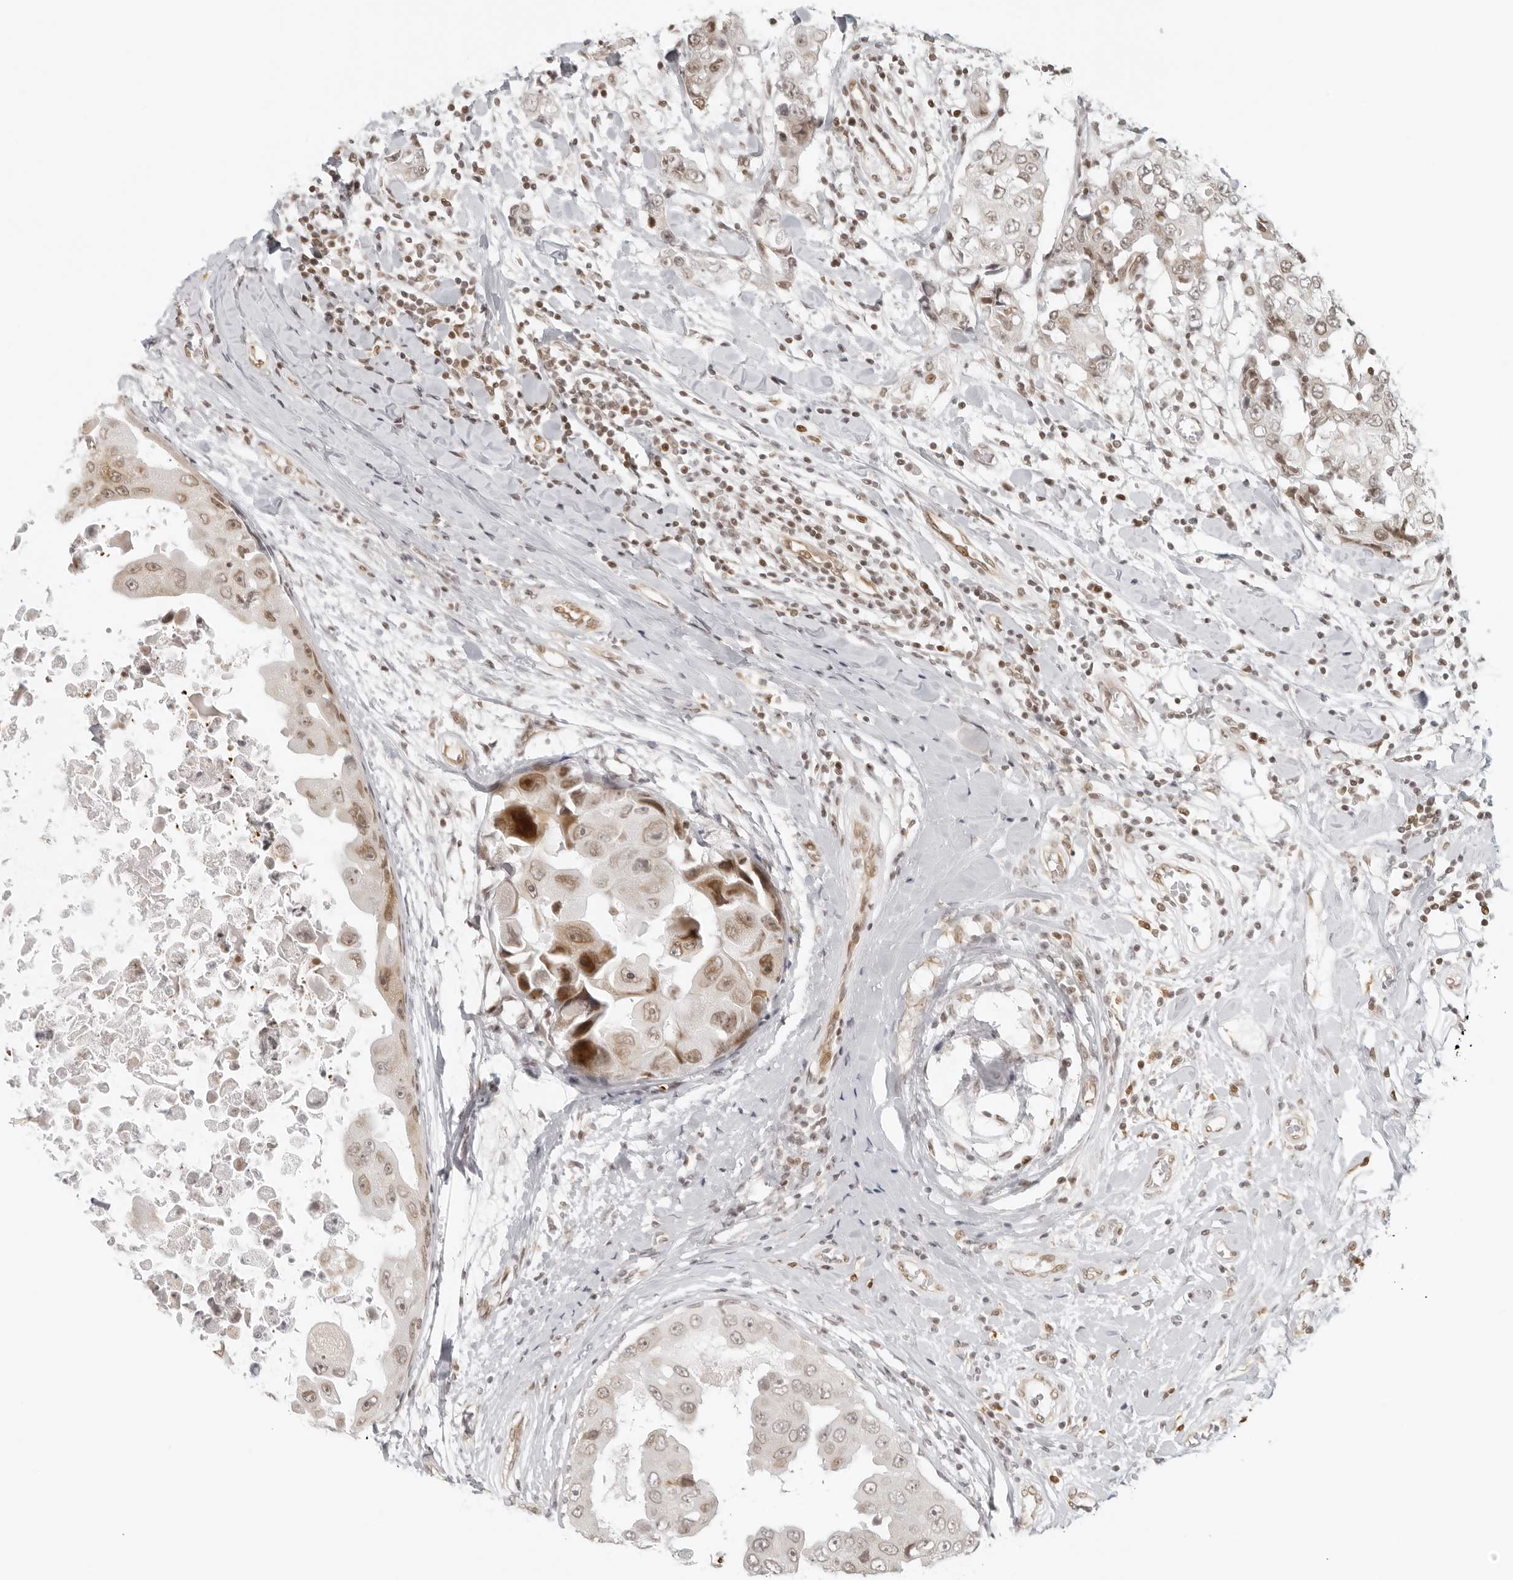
{"staining": {"intensity": "weak", "quantity": ">75%", "location": "nuclear"}, "tissue": "breast cancer", "cell_type": "Tumor cells", "image_type": "cancer", "snomed": [{"axis": "morphology", "description": "Duct carcinoma"}, {"axis": "topography", "description": "Breast"}], "caption": "Human breast invasive ductal carcinoma stained with a brown dye shows weak nuclear positive positivity in approximately >75% of tumor cells.", "gene": "ZNF407", "patient": {"sex": "female", "age": 27}}